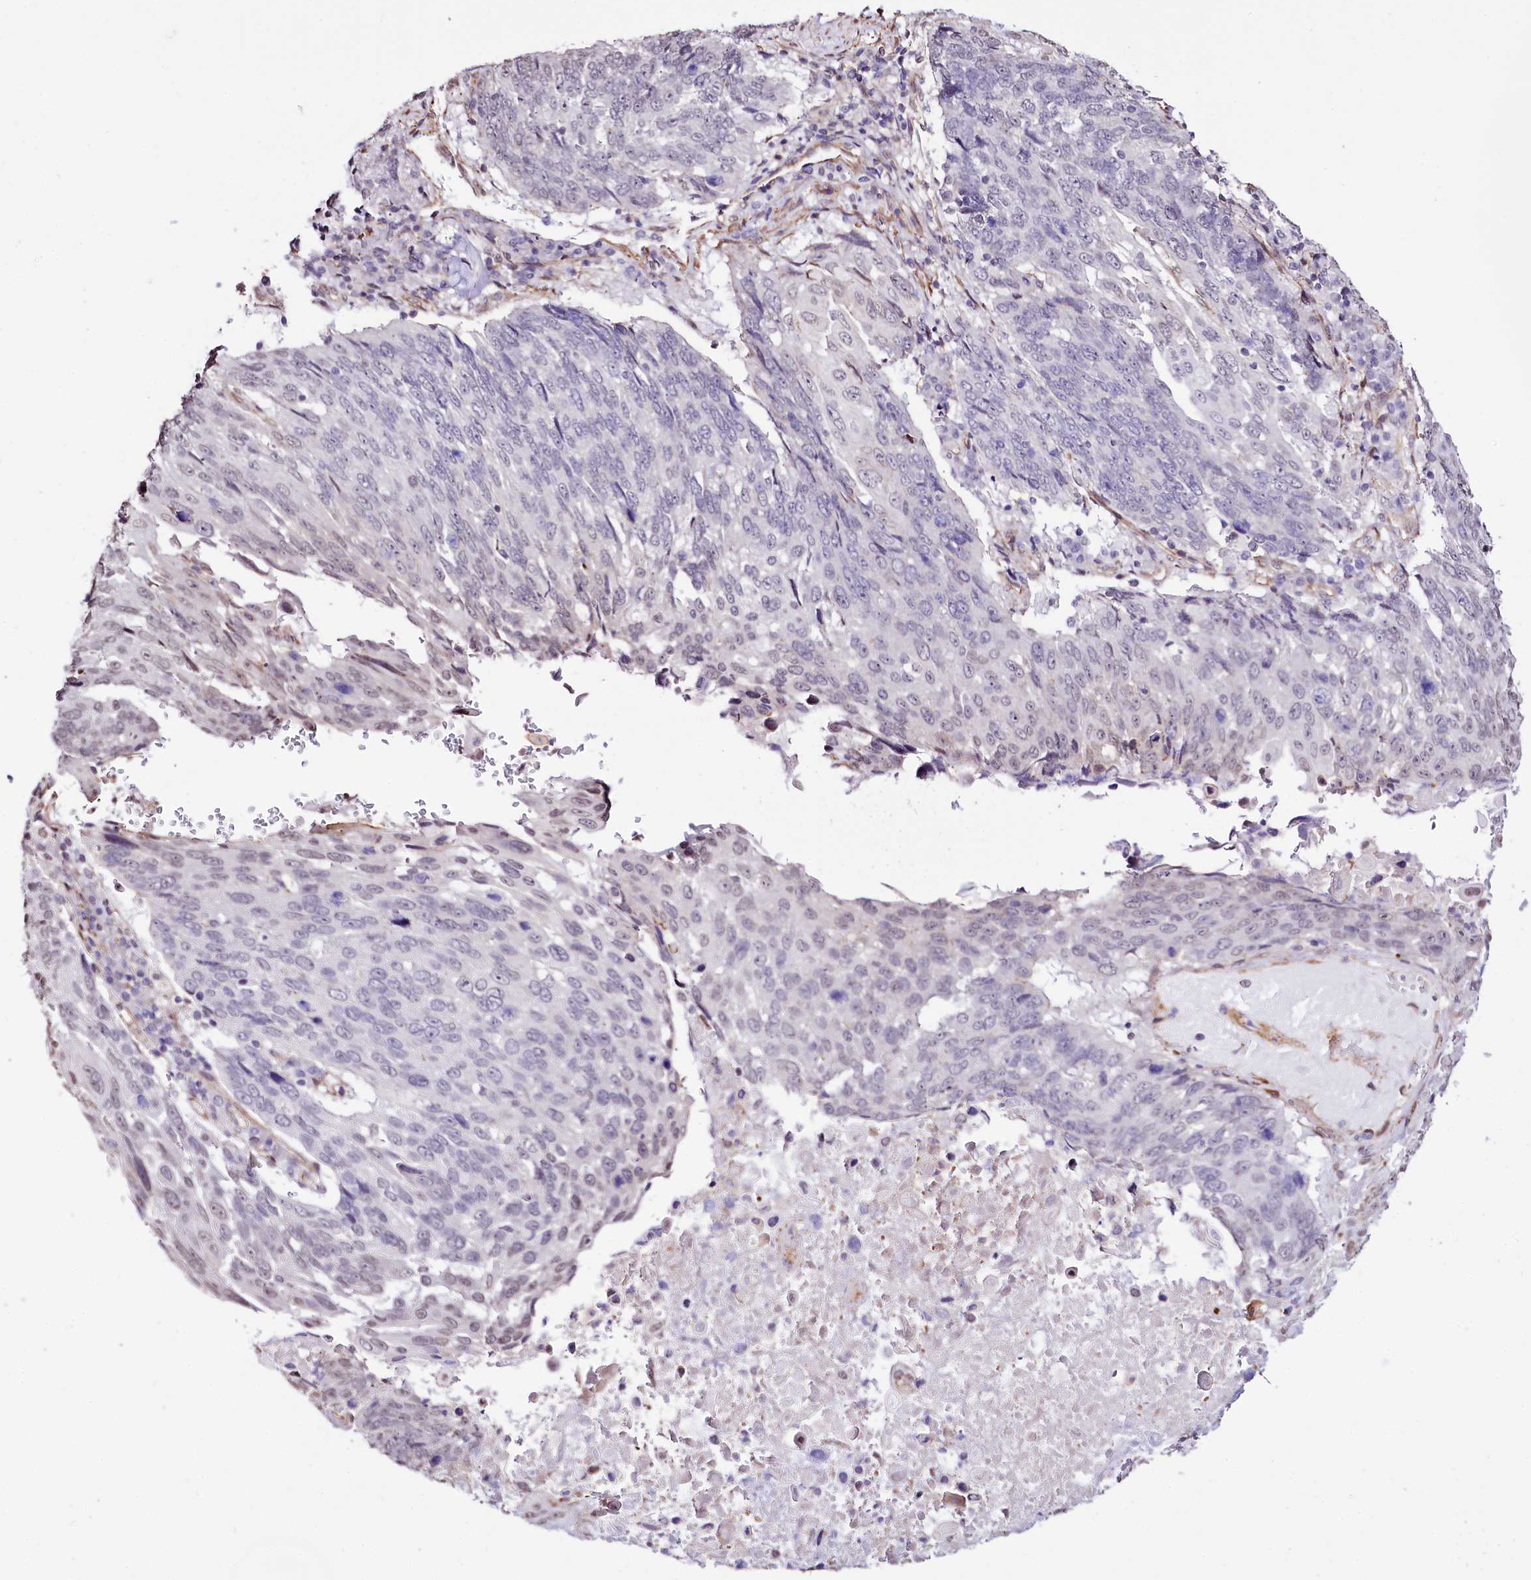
{"staining": {"intensity": "negative", "quantity": "none", "location": "none"}, "tissue": "lung cancer", "cell_type": "Tumor cells", "image_type": "cancer", "snomed": [{"axis": "morphology", "description": "Squamous cell carcinoma, NOS"}, {"axis": "topography", "description": "Lung"}], "caption": "IHC micrograph of lung cancer stained for a protein (brown), which exhibits no expression in tumor cells.", "gene": "ST7", "patient": {"sex": "male", "age": 66}}